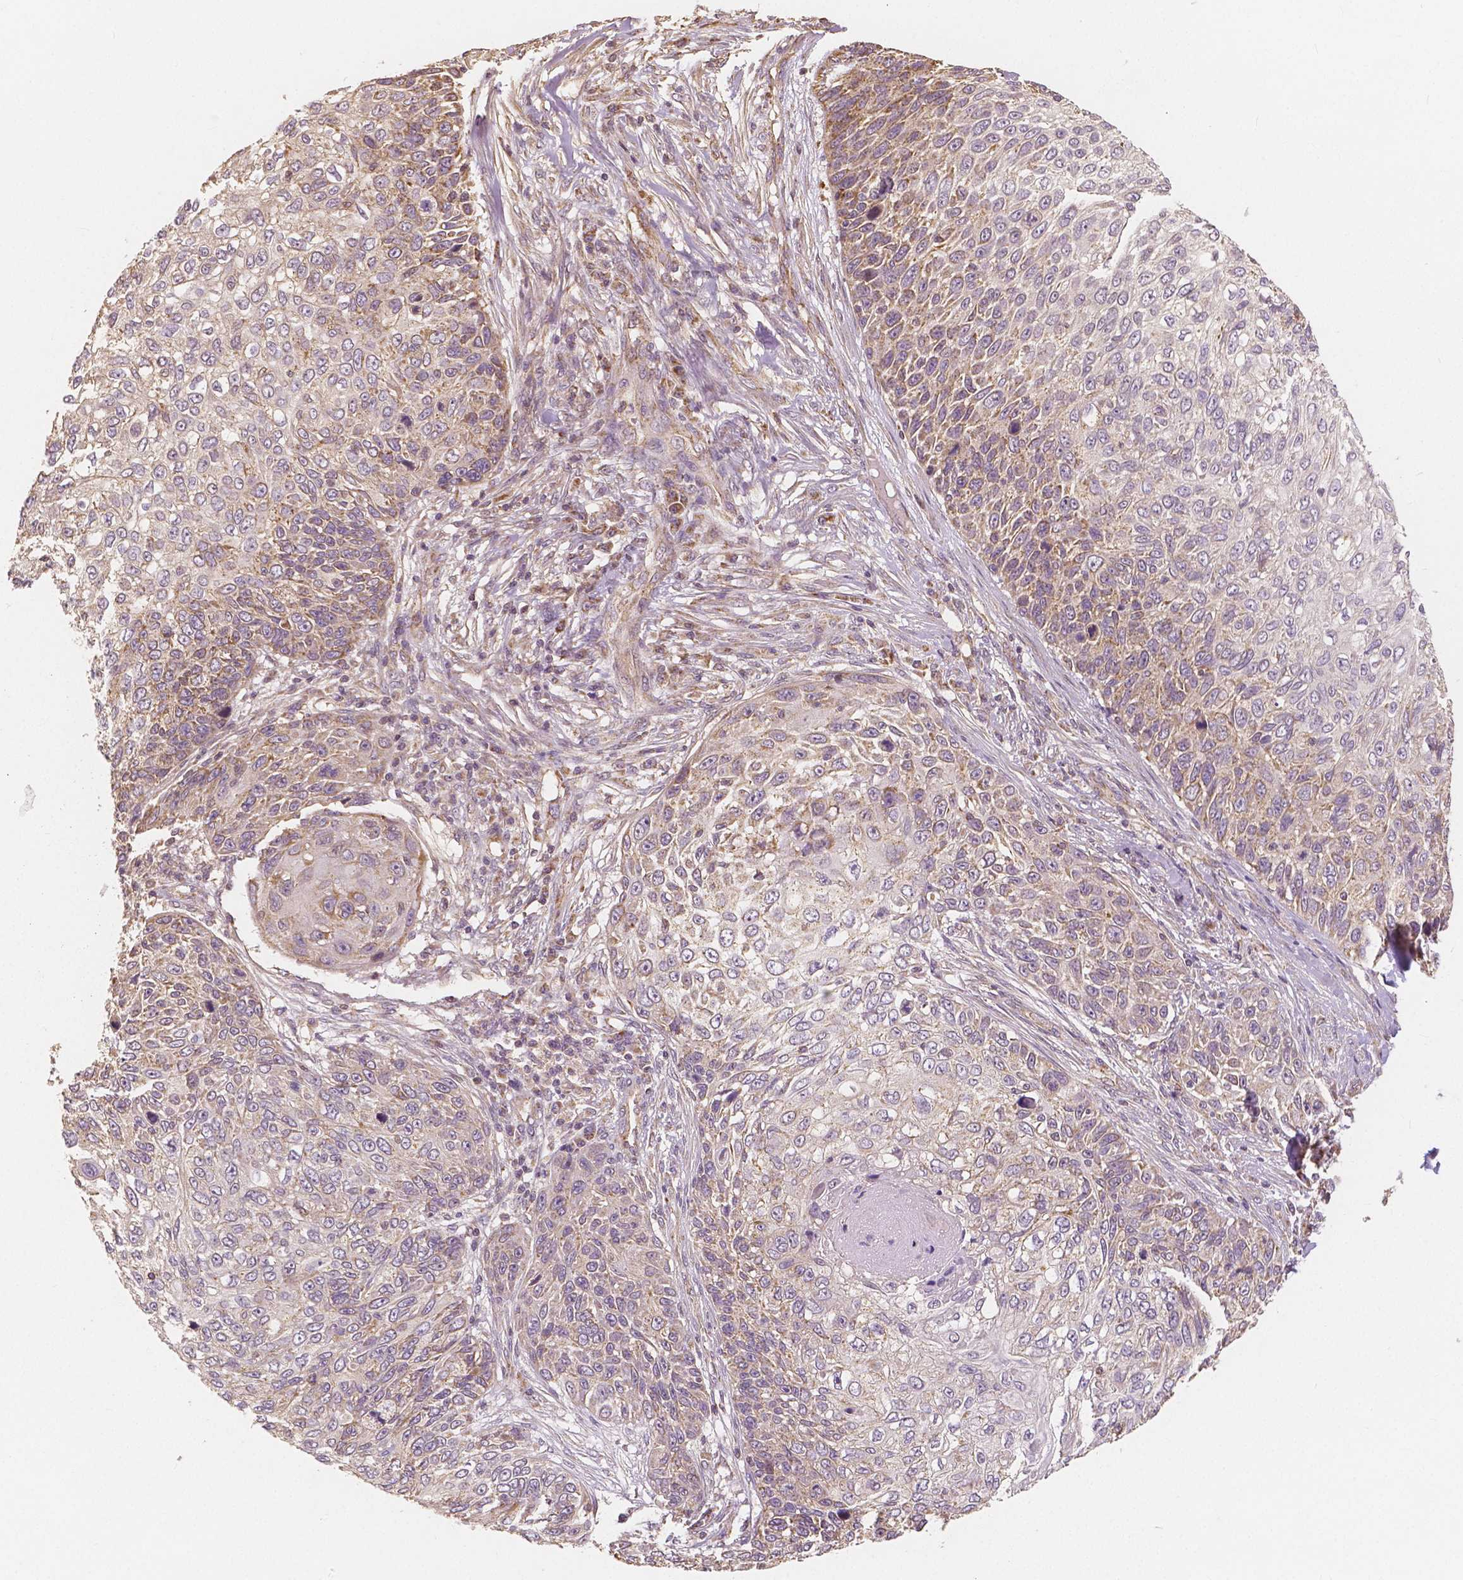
{"staining": {"intensity": "weak", "quantity": "25%-75%", "location": "cytoplasmic/membranous"}, "tissue": "skin cancer", "cell_type": "Tumor cells", "image_type": "cancer", "snomed": [{"axis": "morphology", "description": "Squamous cell carcinoma, NOS"}, {"axis": "topography", "description": "Skin"}], "caption": "Skin cancer (squamous cell carcinoma) stained with a brown dye exhibits weak cytoplasmic/membranous positive staining in approximately 25%-75% of tumor cells.", "gene": "PEX26", "patient": {"sex": "male", "age": 92}}